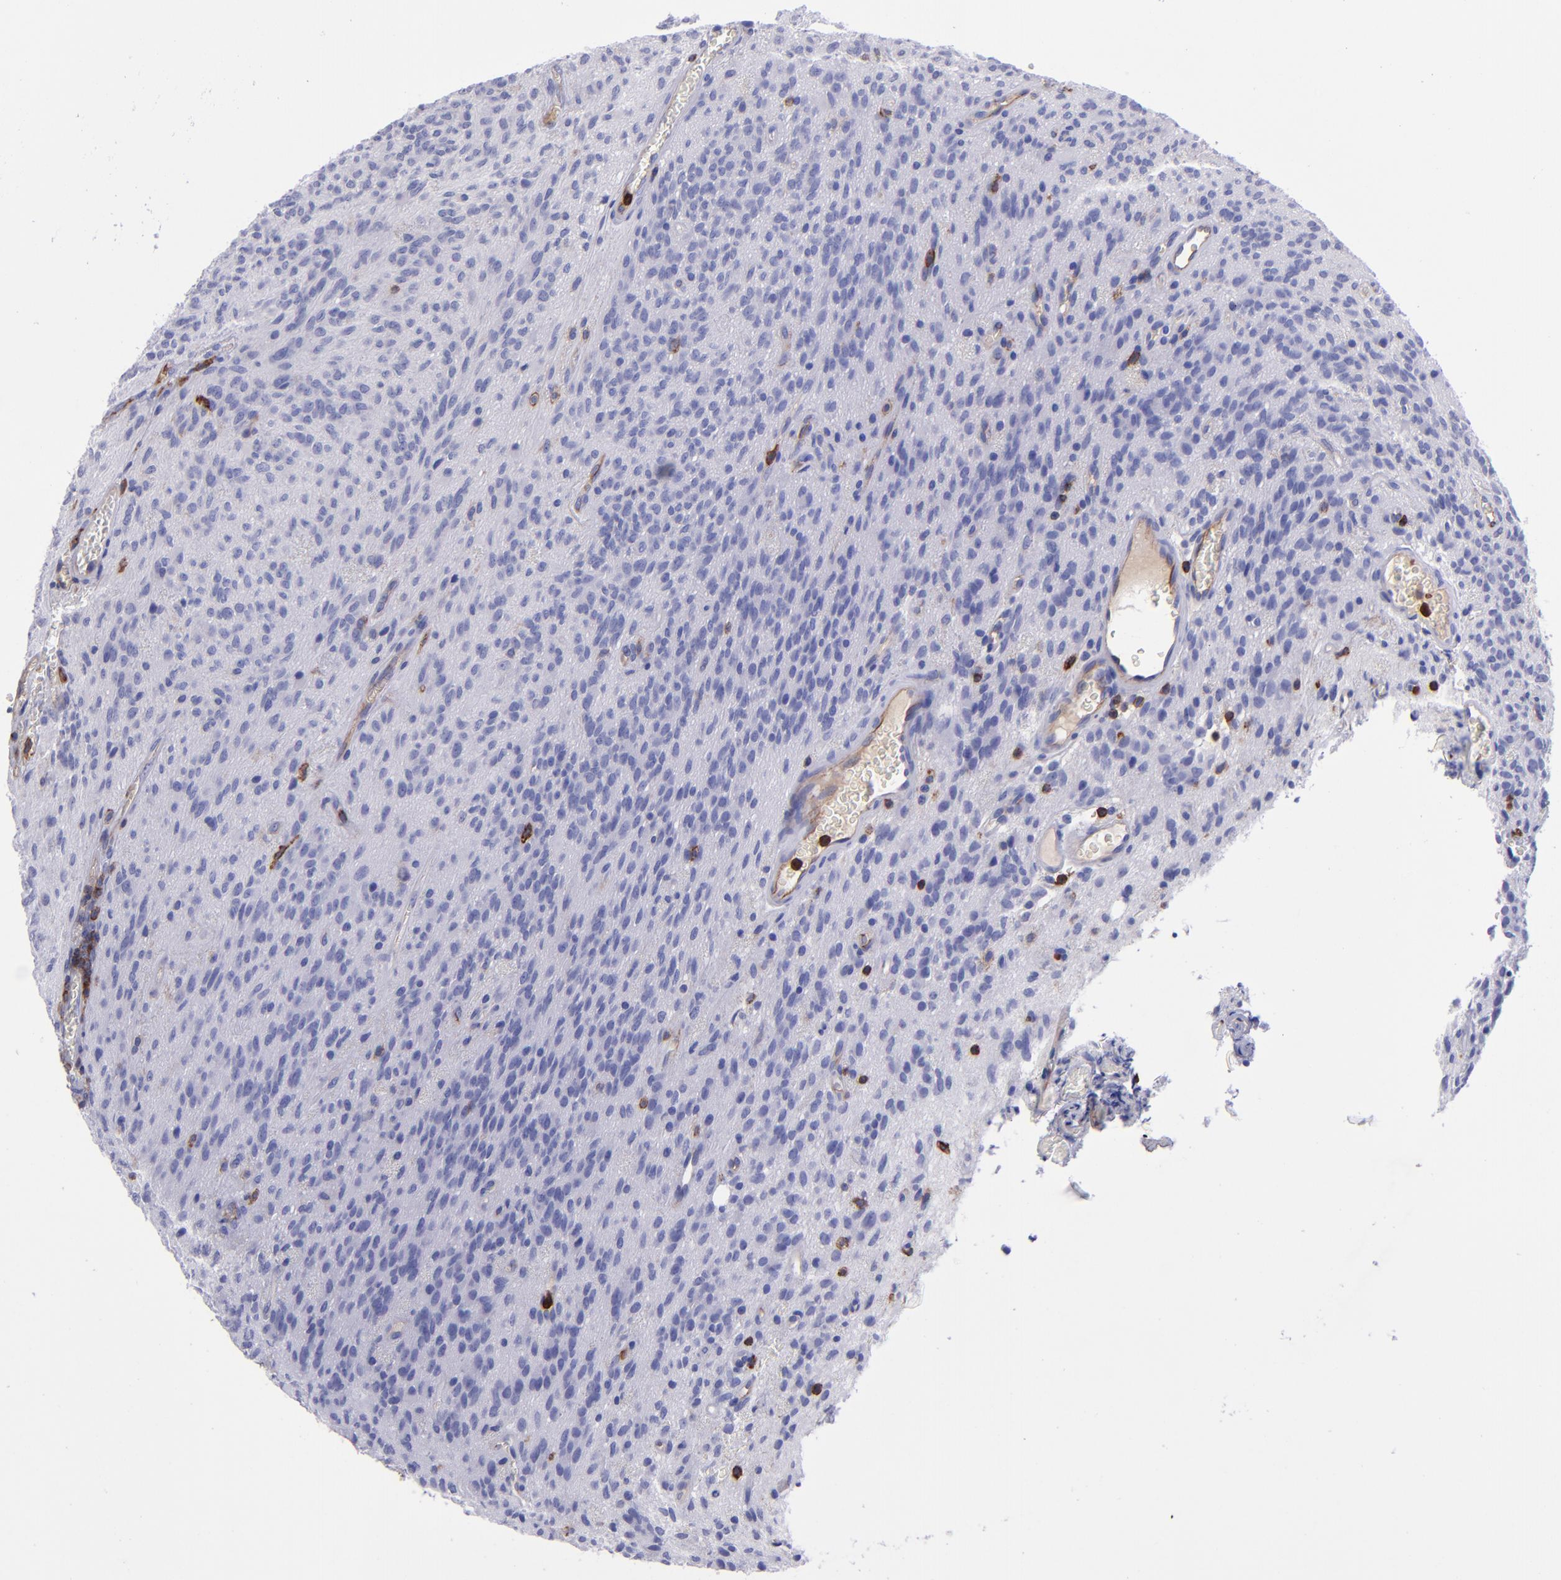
{"staining": {"intensity": "negative", "quantity": "none", "location": "none"}, "tissue": "glioma", "cell_type": "Tumor cells", "image_type": "cancer", "snomed": [{"axis": "morphology", "description": "Glioma, malignant, Low grade"}, {"axis": "topography", "description": "Brain"}], "caption": "DAB (3,3'-diaminobenzidine) immunohistochemical staining of glioma displays no significant positivity in tumor cells. (Brightfield microscopy of DAB (3,3'-diaminobenzidine) IHC at high magnification).", "gene": "ICAM3", "patient": {"sex": "female", "age": 15}}